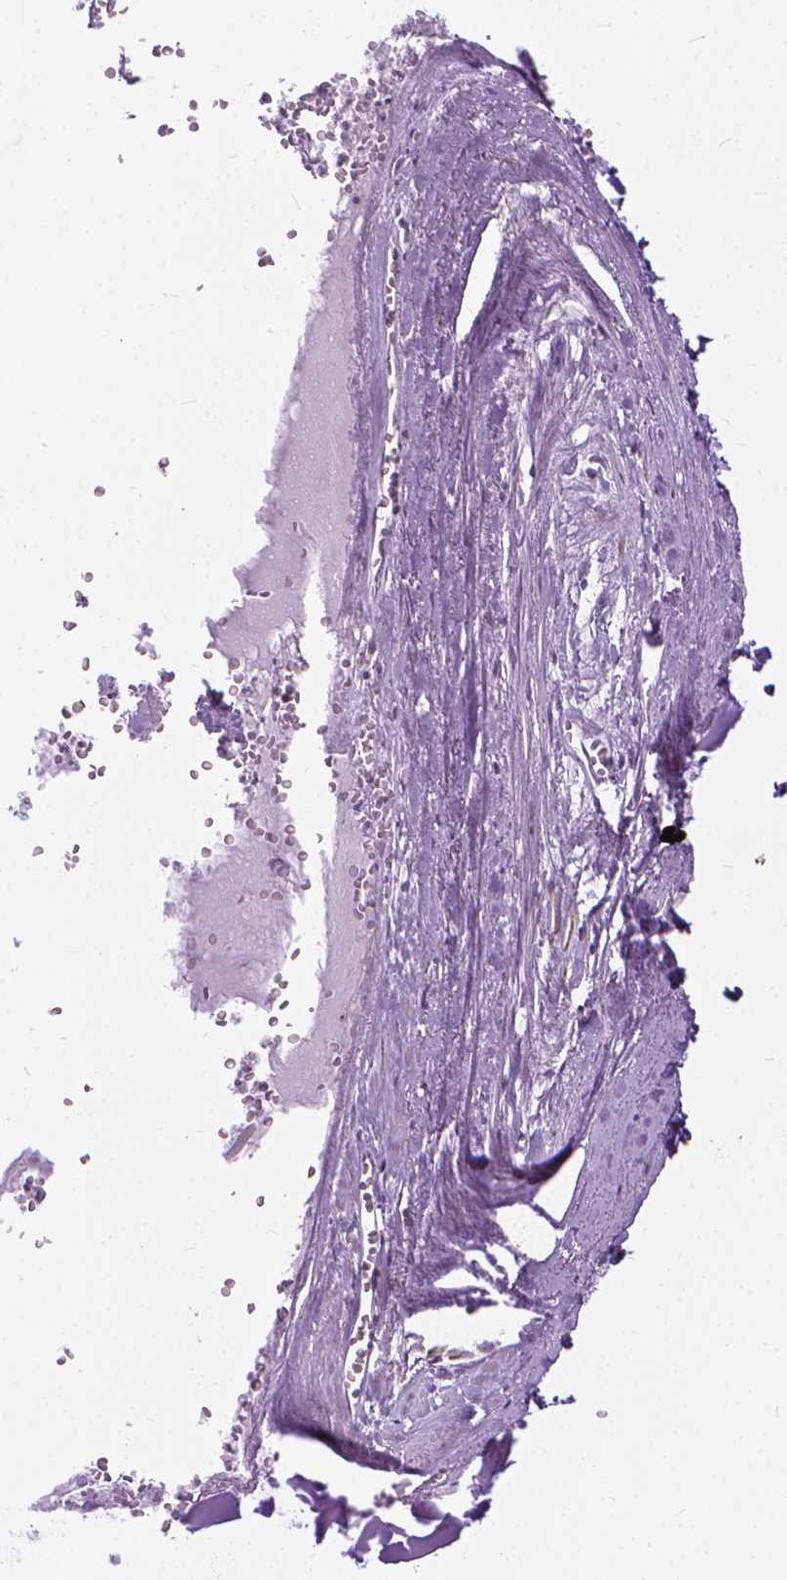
{"staining": {"intensity": "weak", "quantity": "<25%", "location": "cytoplasmic/membranous"}, "tissue": "adipose tissue", "cell_type": "Adipocytes", "image_type": "normal", "snomed": [{"axis": "morphology", "description": "Normal tissue, NOS"}, {"axis": "morphology", "description": "Squamous cell carcinoma, NOS"}, {"axis": "topography", "description": "Cartilage tissue"}, {"axis": "topography", "description": "Head-Neck"}], "caption": "This is an immunohistochemistry (IHC) histopathology image of normal human adipose tissue. There is no staining in adipocytes.", "gene": "NUDT1", "patient": {"sex": "male", "age": 57}}